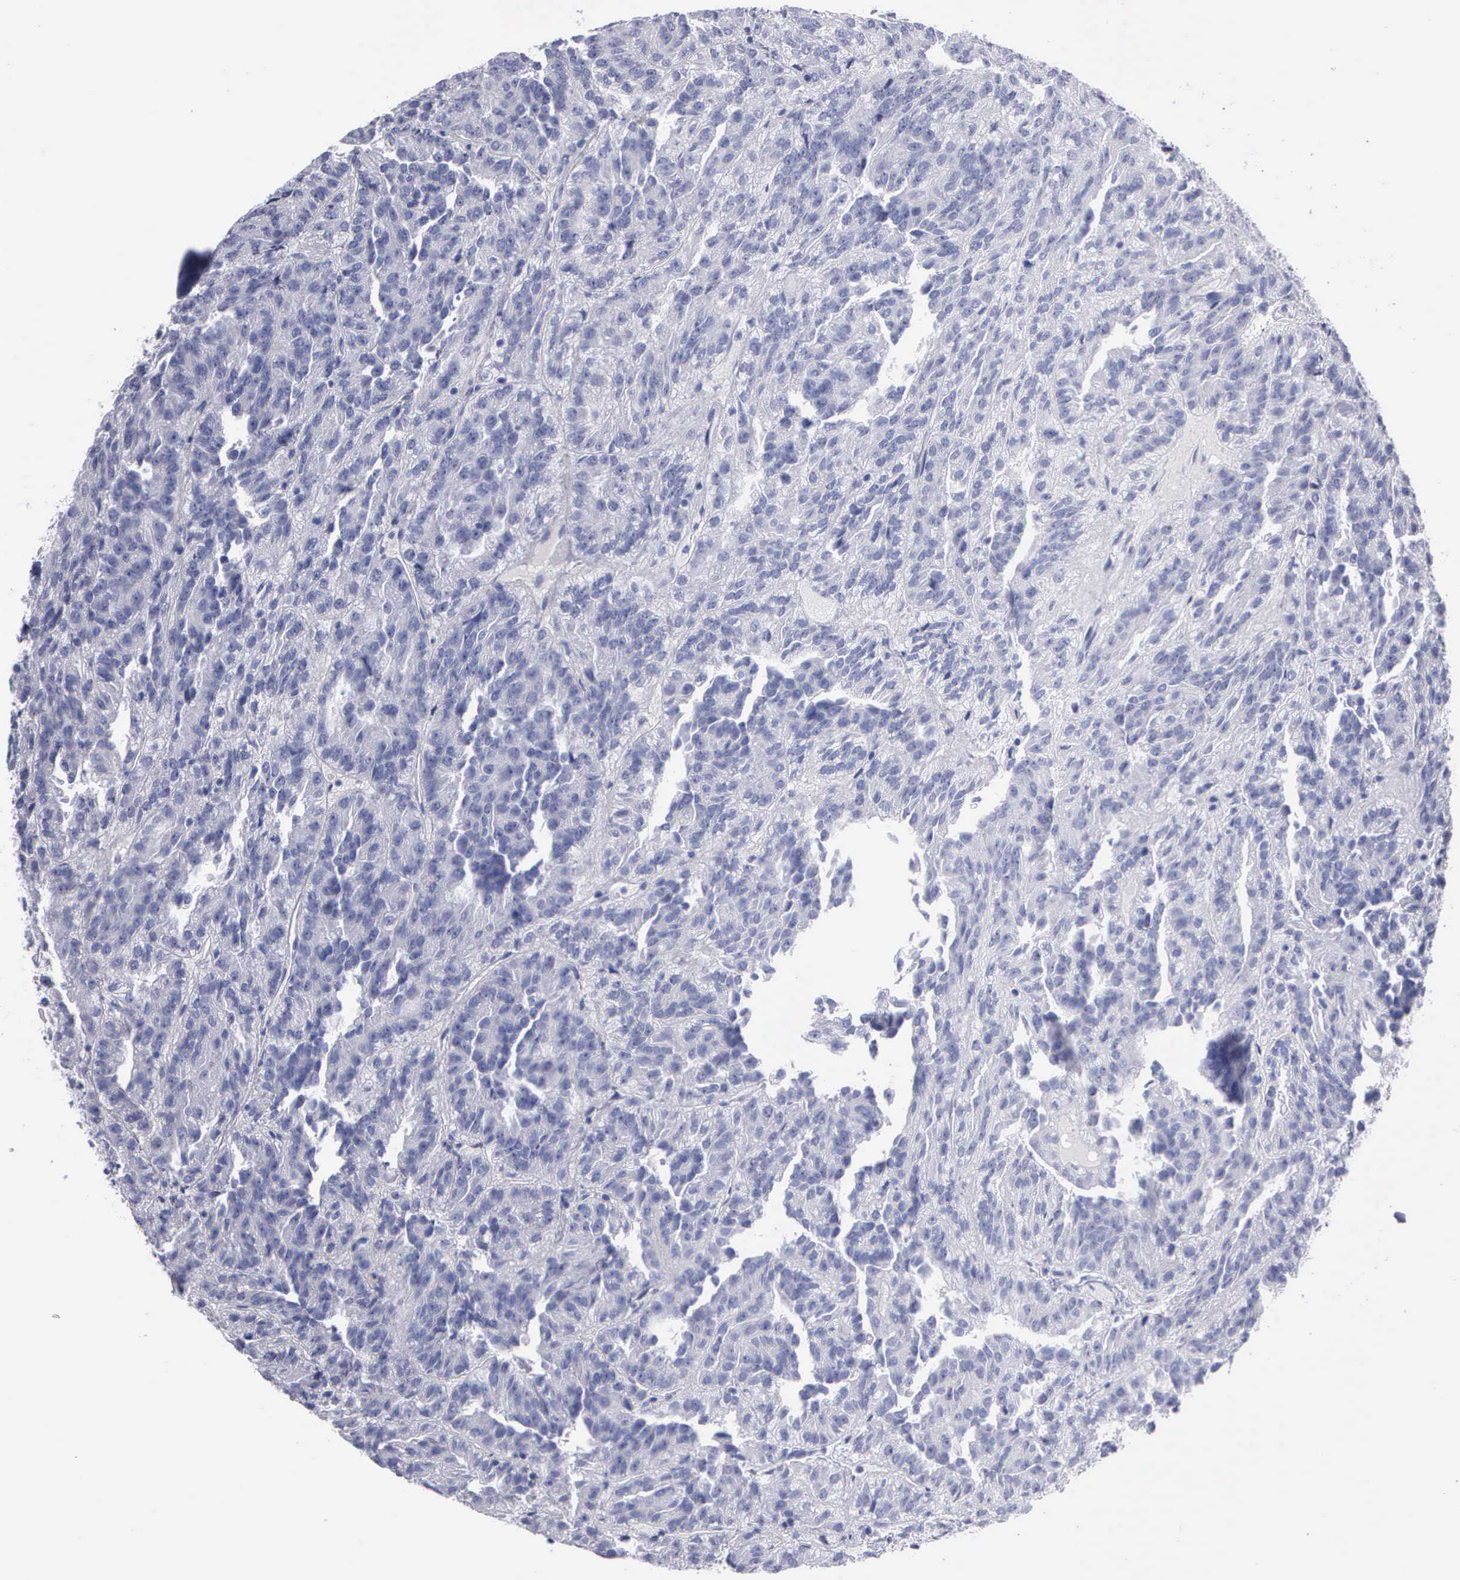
{"staining": {"intensity": "negative", "quantity": "none", "location": "none"}, "tissue": "renal cancer", "cell_type": "Tumor cells", "image_type": "cancer", "snomed": [{"axis": "morphology", "description": "Adenocarcinoma, NOS"}, {"axis": "topography", "description": "Kidney"}], "caption": "Immunohistochemistry histopathology image of human adenocarcinoma (renal) stained for a protein (brown), which reveals no expression in tumor cells.", "gene": "CYP19A1", "patient": {"sex": "male", "age": 46}}